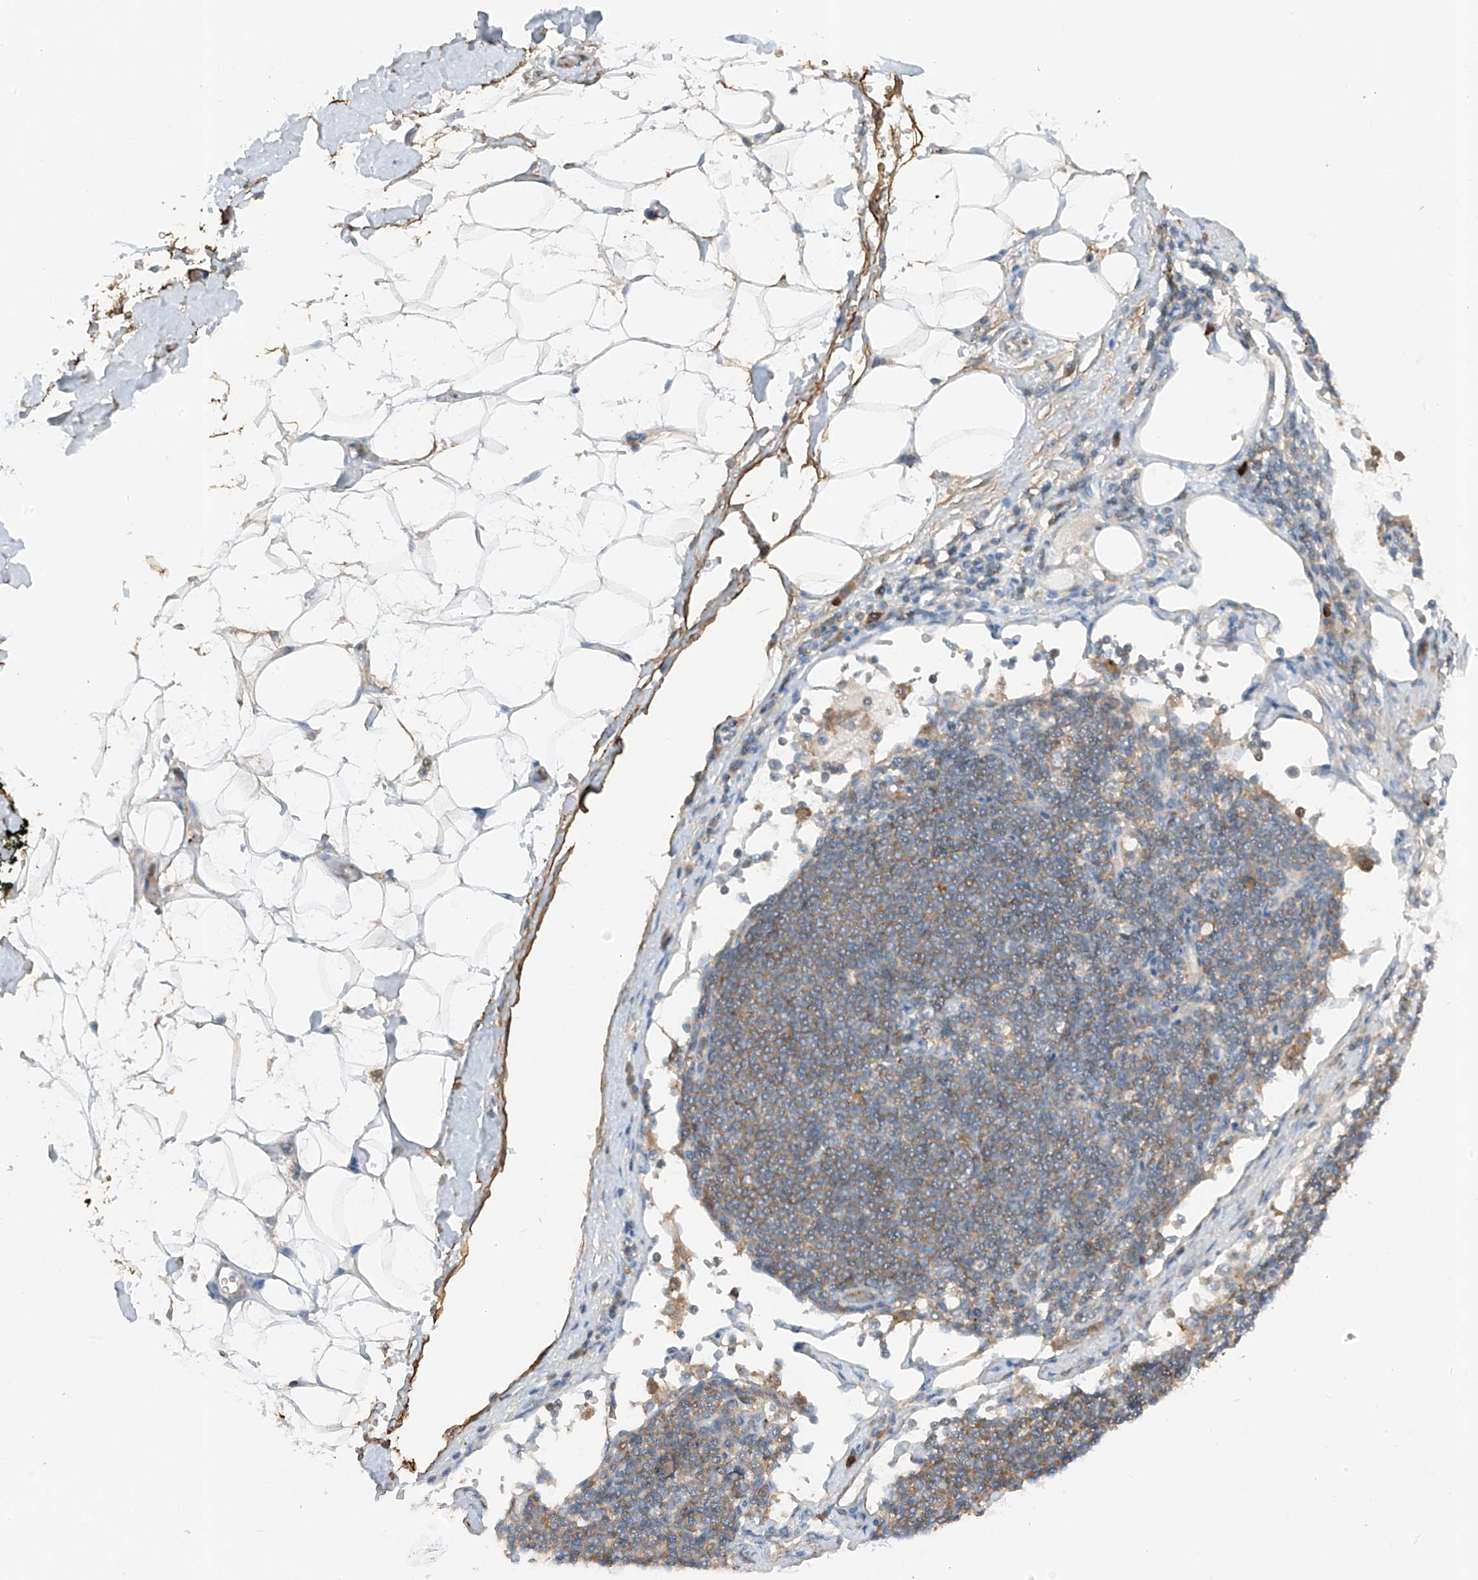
{"staining": {"intensity": "negative", "quantity": "none", "location": "none"}, "tissue": "adipose tissue", "cell_type": "Adipocytes", "image_type": "normal", "snomed": [{"axis": "morphology", "description": "Normal tissue, NOS"}, {"axis": "morphology", "description": "Adenocarcinoma, NOS"}, {"axis": "topography", "description": "Pancreas"}, {"axis": "topography", "description": "Peripheral nerve tissue"}], "caption": "This is an IHC micrograph of normal human adipose tissue. There is no positivity in adipocytes.", "gene": "NALCN", "patient": {"sex": "male", "age": 59}}